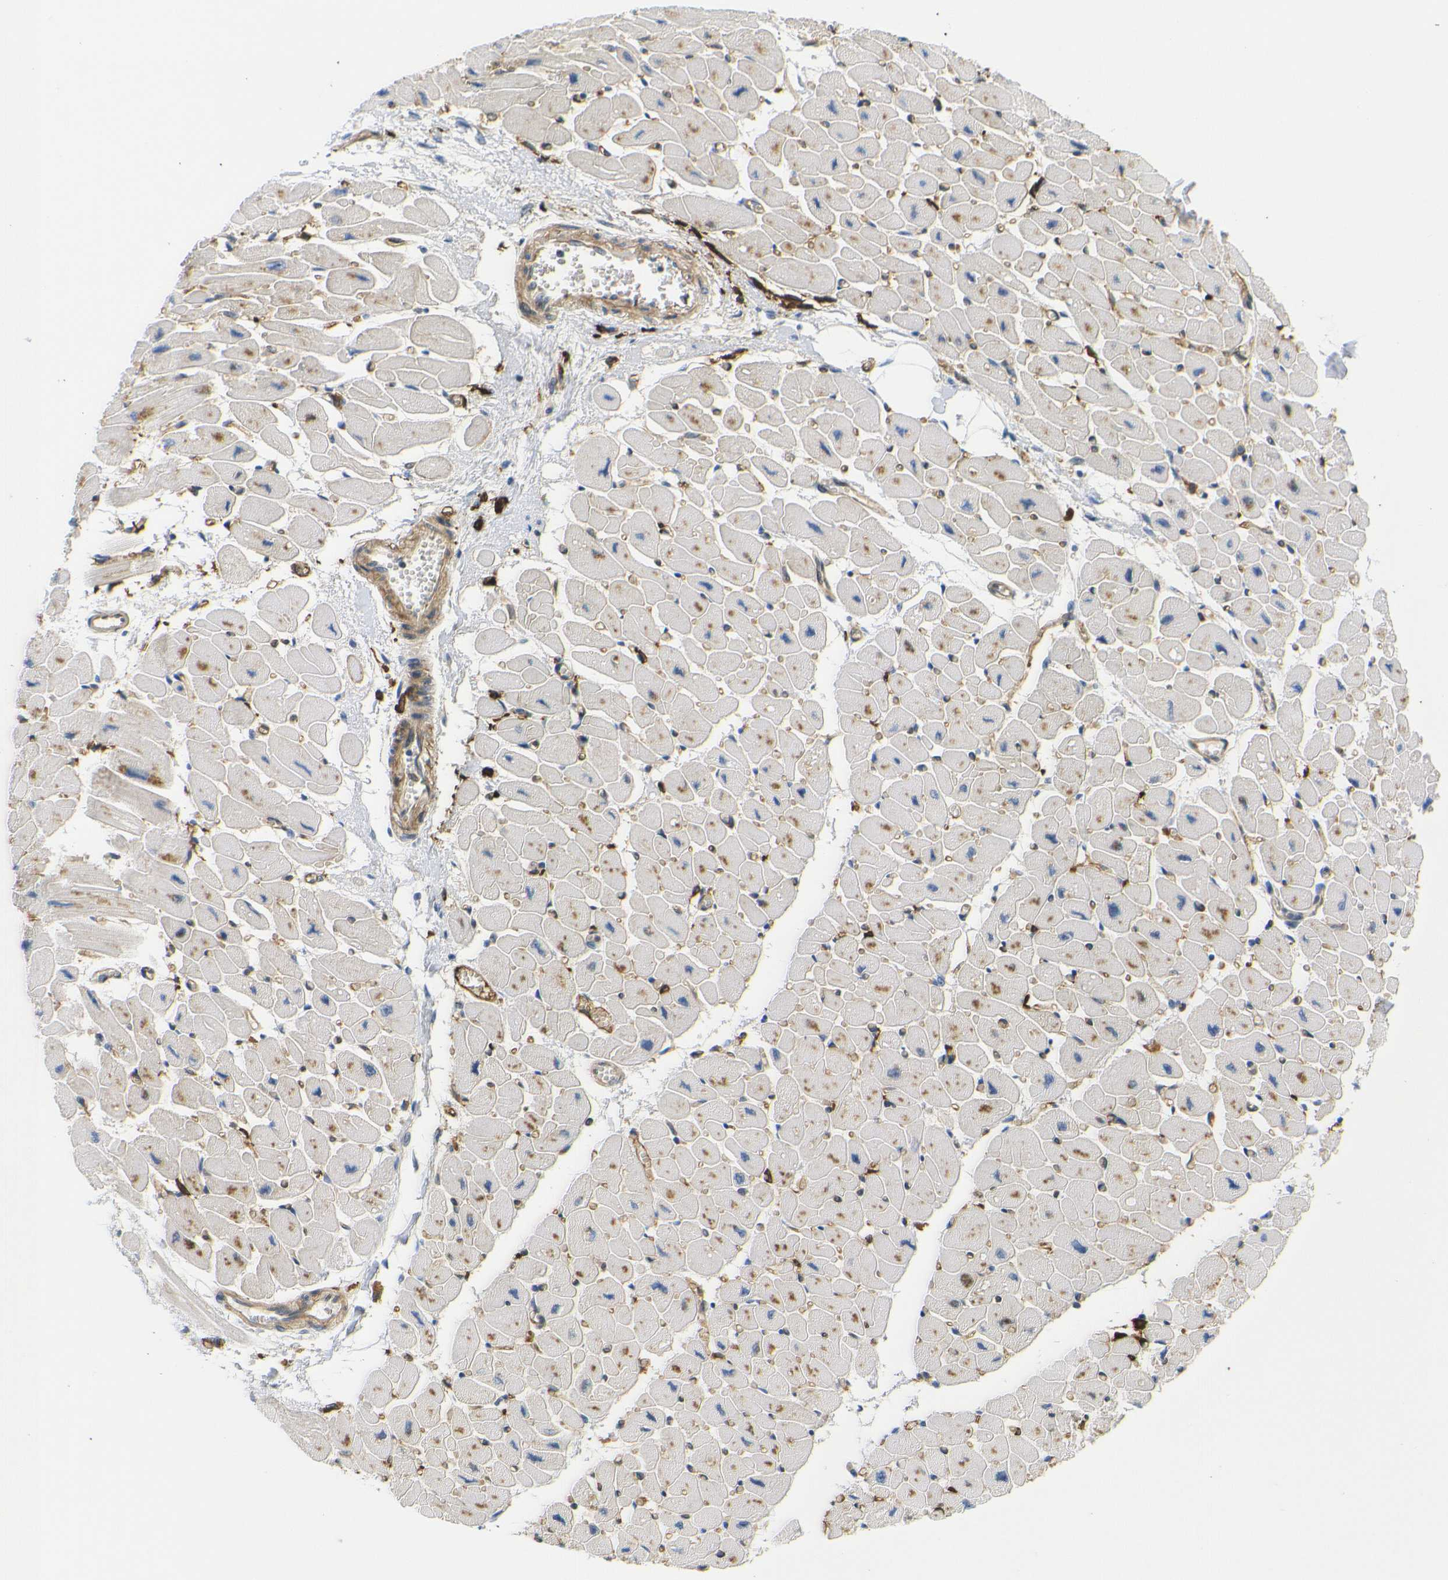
{"staining": {"intensity": "weak", "quantity": "25%-75%", "location": "cytoplasmic/membranous"}, "tissue": "heart muscle", "cell_type": "Cardiomyocytes", "image_type": "normal", "snomed": [{"axis": "morphology", "description": "Normal tissue, NOS"}, {"axis": "topography", "description": "Heart"}], "caption": "A brown stain highlights weak cytoplasmic/membranous positivity of a protein in cardiomyocytes of benign human heart muscle. (Stains: DAB in brown, nuclei in blue, Microscopy: brightfield microscopy at high magnification).", "gene": "HLA", "patient": {"sex": "female", "age": 54}}